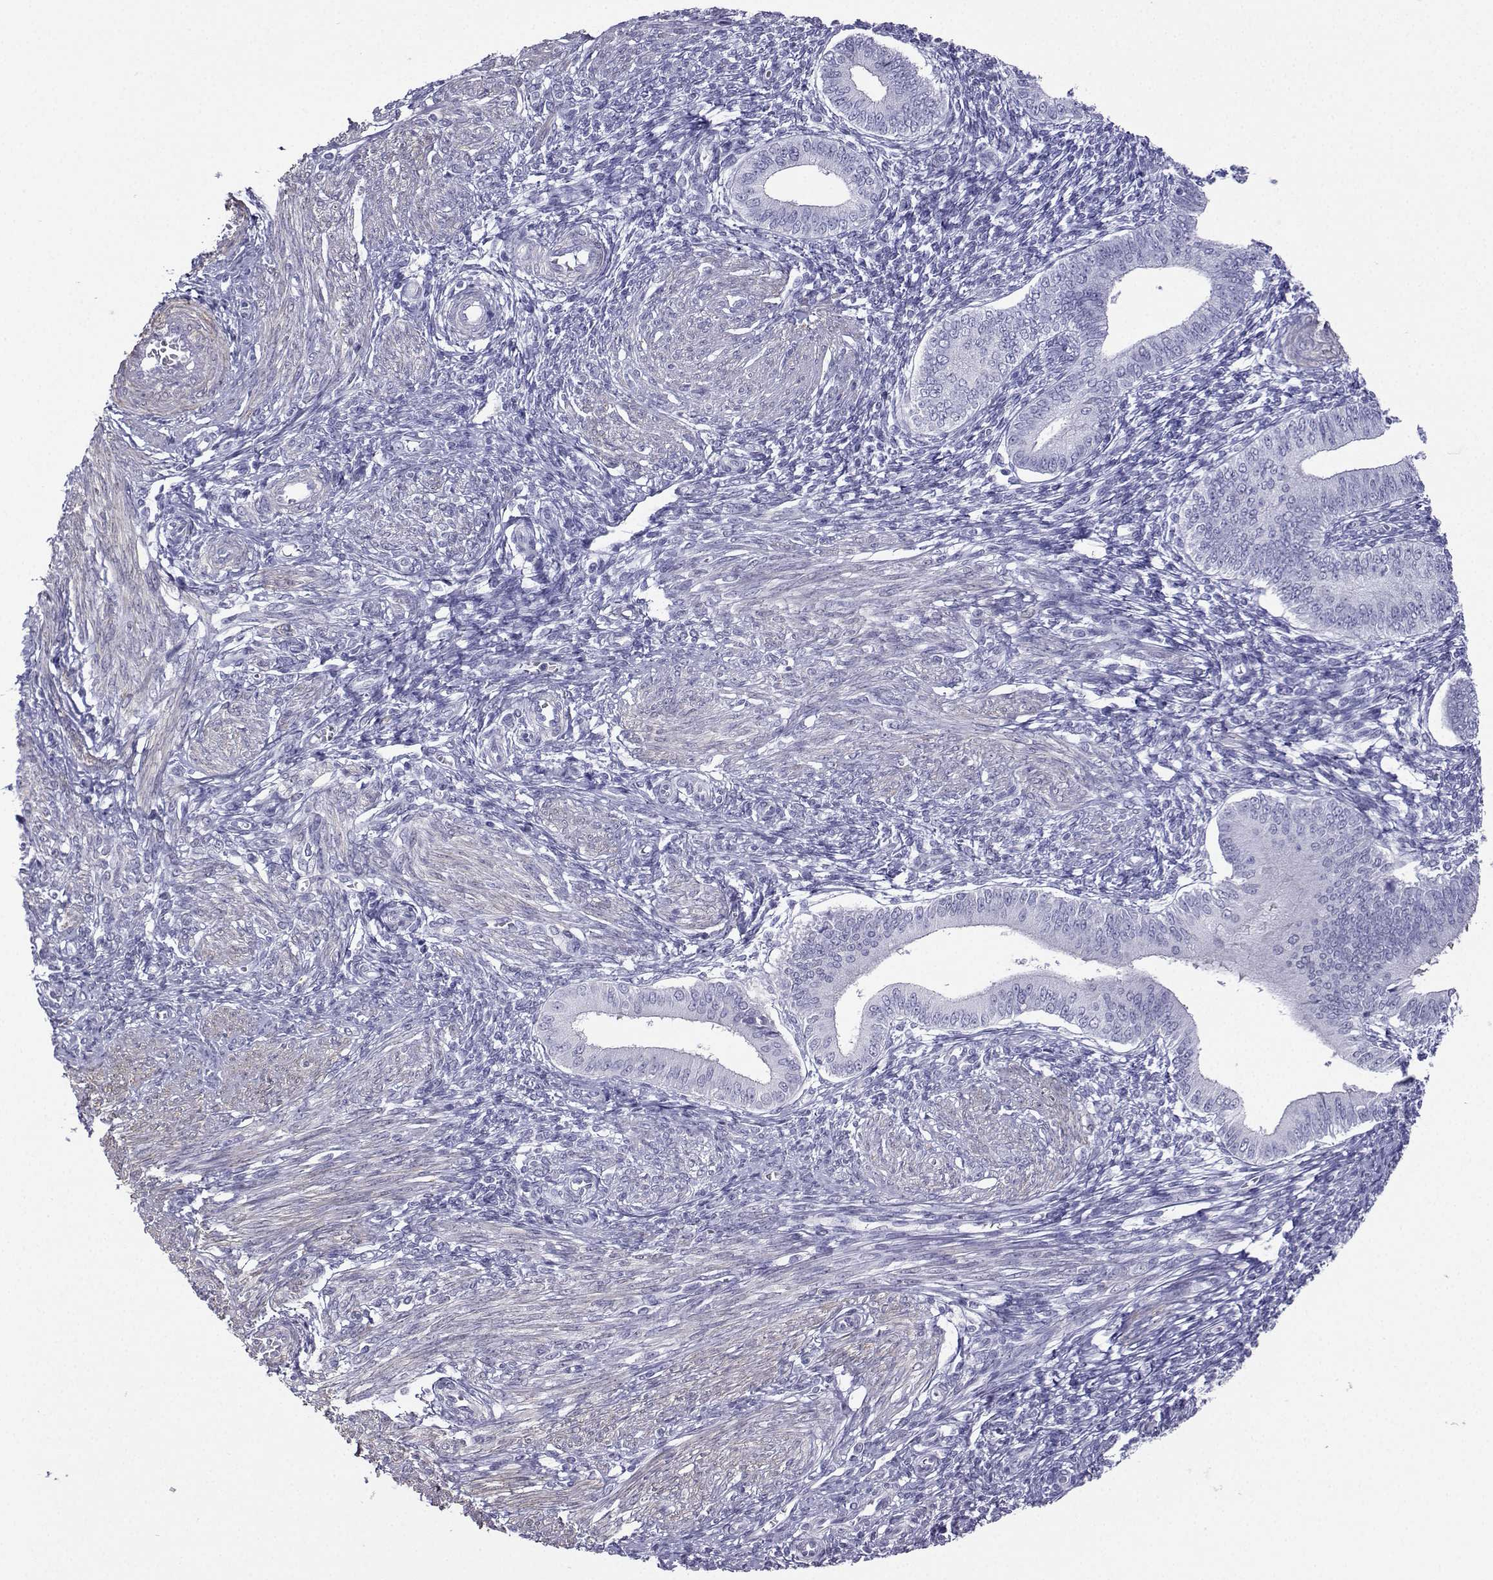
{"staining": {"intensity": "negative", "quantity": "none", "location": "none"}, "tissue": "endometrium", "cell_type": "Cells in endometrial stroma", "image_type": "normal", "snomed": [{"axis": "morphology", "description": "Normal tissue, NOS"}, {"axis": "topography", "description": "Endometrium"}], "caption": "This is a micrograph of IHC staining of benign endometrium, which shows no positivity in cells in endometrial stroma.", "gene": "KIF17", "patient": {"sex": "female", "age": 42}}